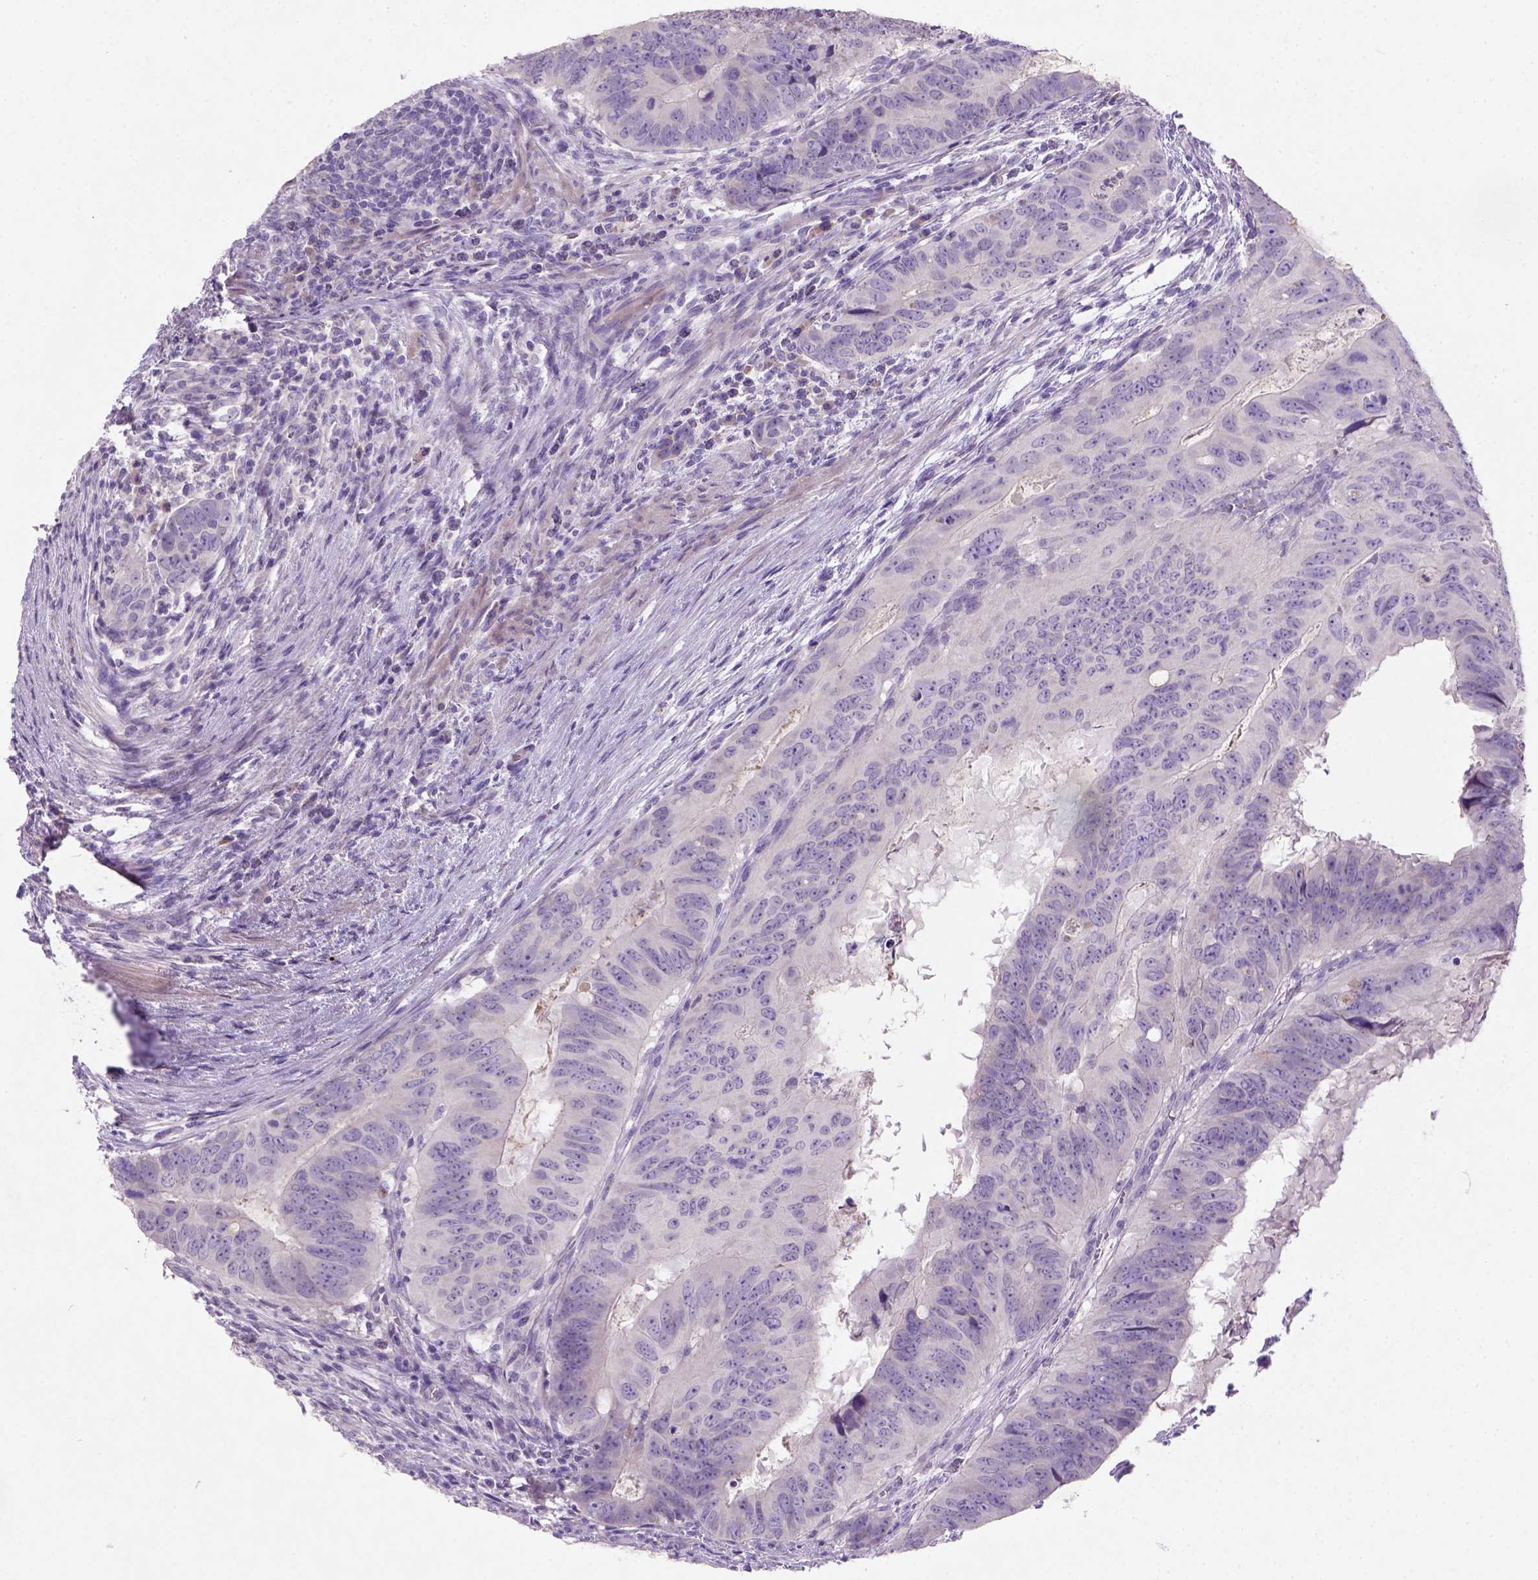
{"staining": {"intensity": "negative", "quantity": "none", "location": "none"}, "tissue": "colorectal cancer", "cell_type": "Tumor cells", "image_type": "cancer", "snomed": [{"axis": "morphology", "description": "Adenocarcinoma, NOS"}, {"axis": "topography", "description": "Colon"}], "caption": "Adenocarcinoma (colorectal) stained for a protein using immunohistochemistry shows no positivity tumor cells.", "gene": "NUDT2", "patient": {"sex": "male", "age": 79}}